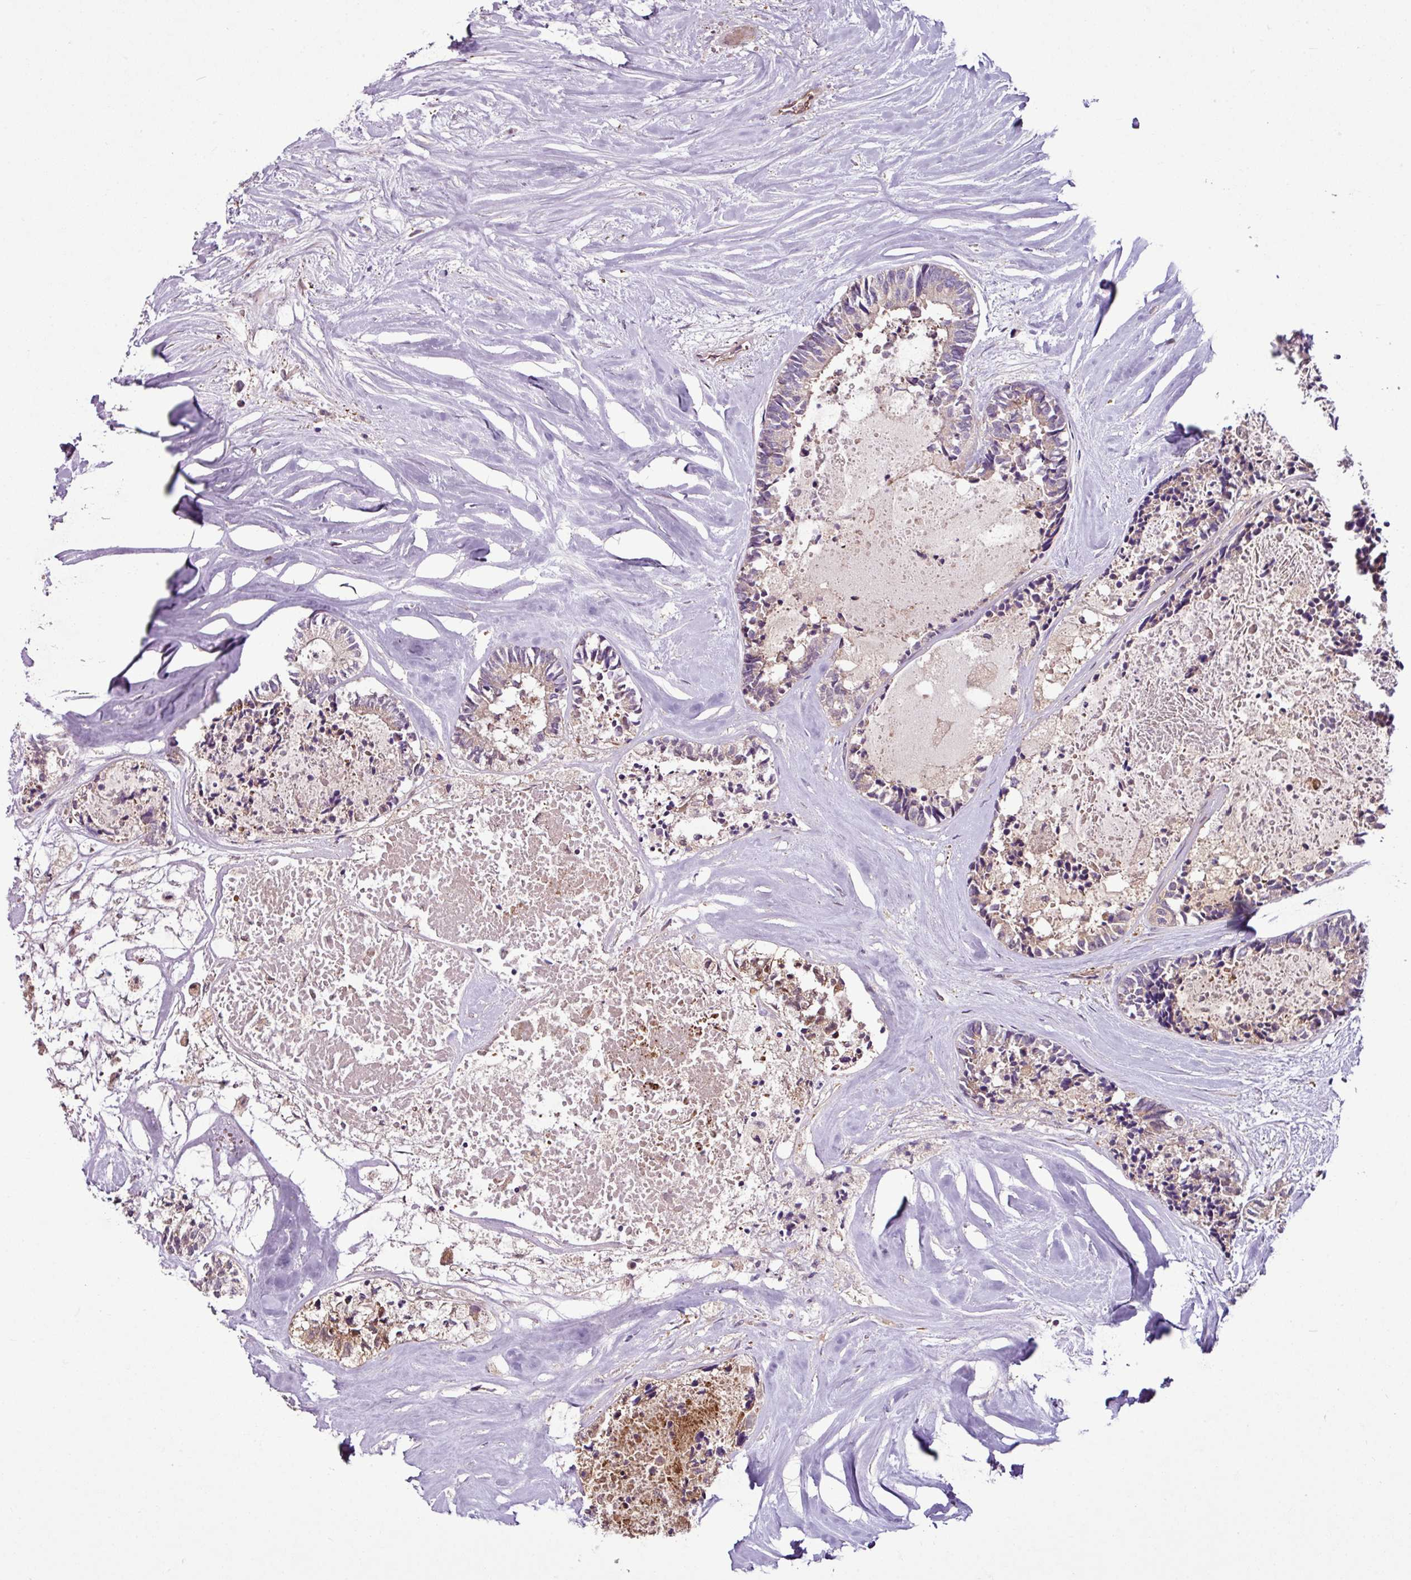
{"staining": {"intensity": "weak", "quantity": "25%-75%", "location": "cytoplasmic/membranous"}, "tissue": "colorectal cancer", "cell_type": "Tumor cells", "image_type": "cancer", "snomed": [{"axis": "morphology", "description": "Adenocarcinoma, NOS"}, {"axis": "topography", "description": "Colon"}, {"axis": "topography", "description": "Rectum"}], "caption": "A histopathology image showing weak cytoplasmic/membranous expression in approximately 25%-75% of tumor cells in colorectal cancer (adenocarcinoma), as visualized by brown immunohistochemical staining.", "gene": "ZNF106", "patient": {"sex": "male", "age": 57}}